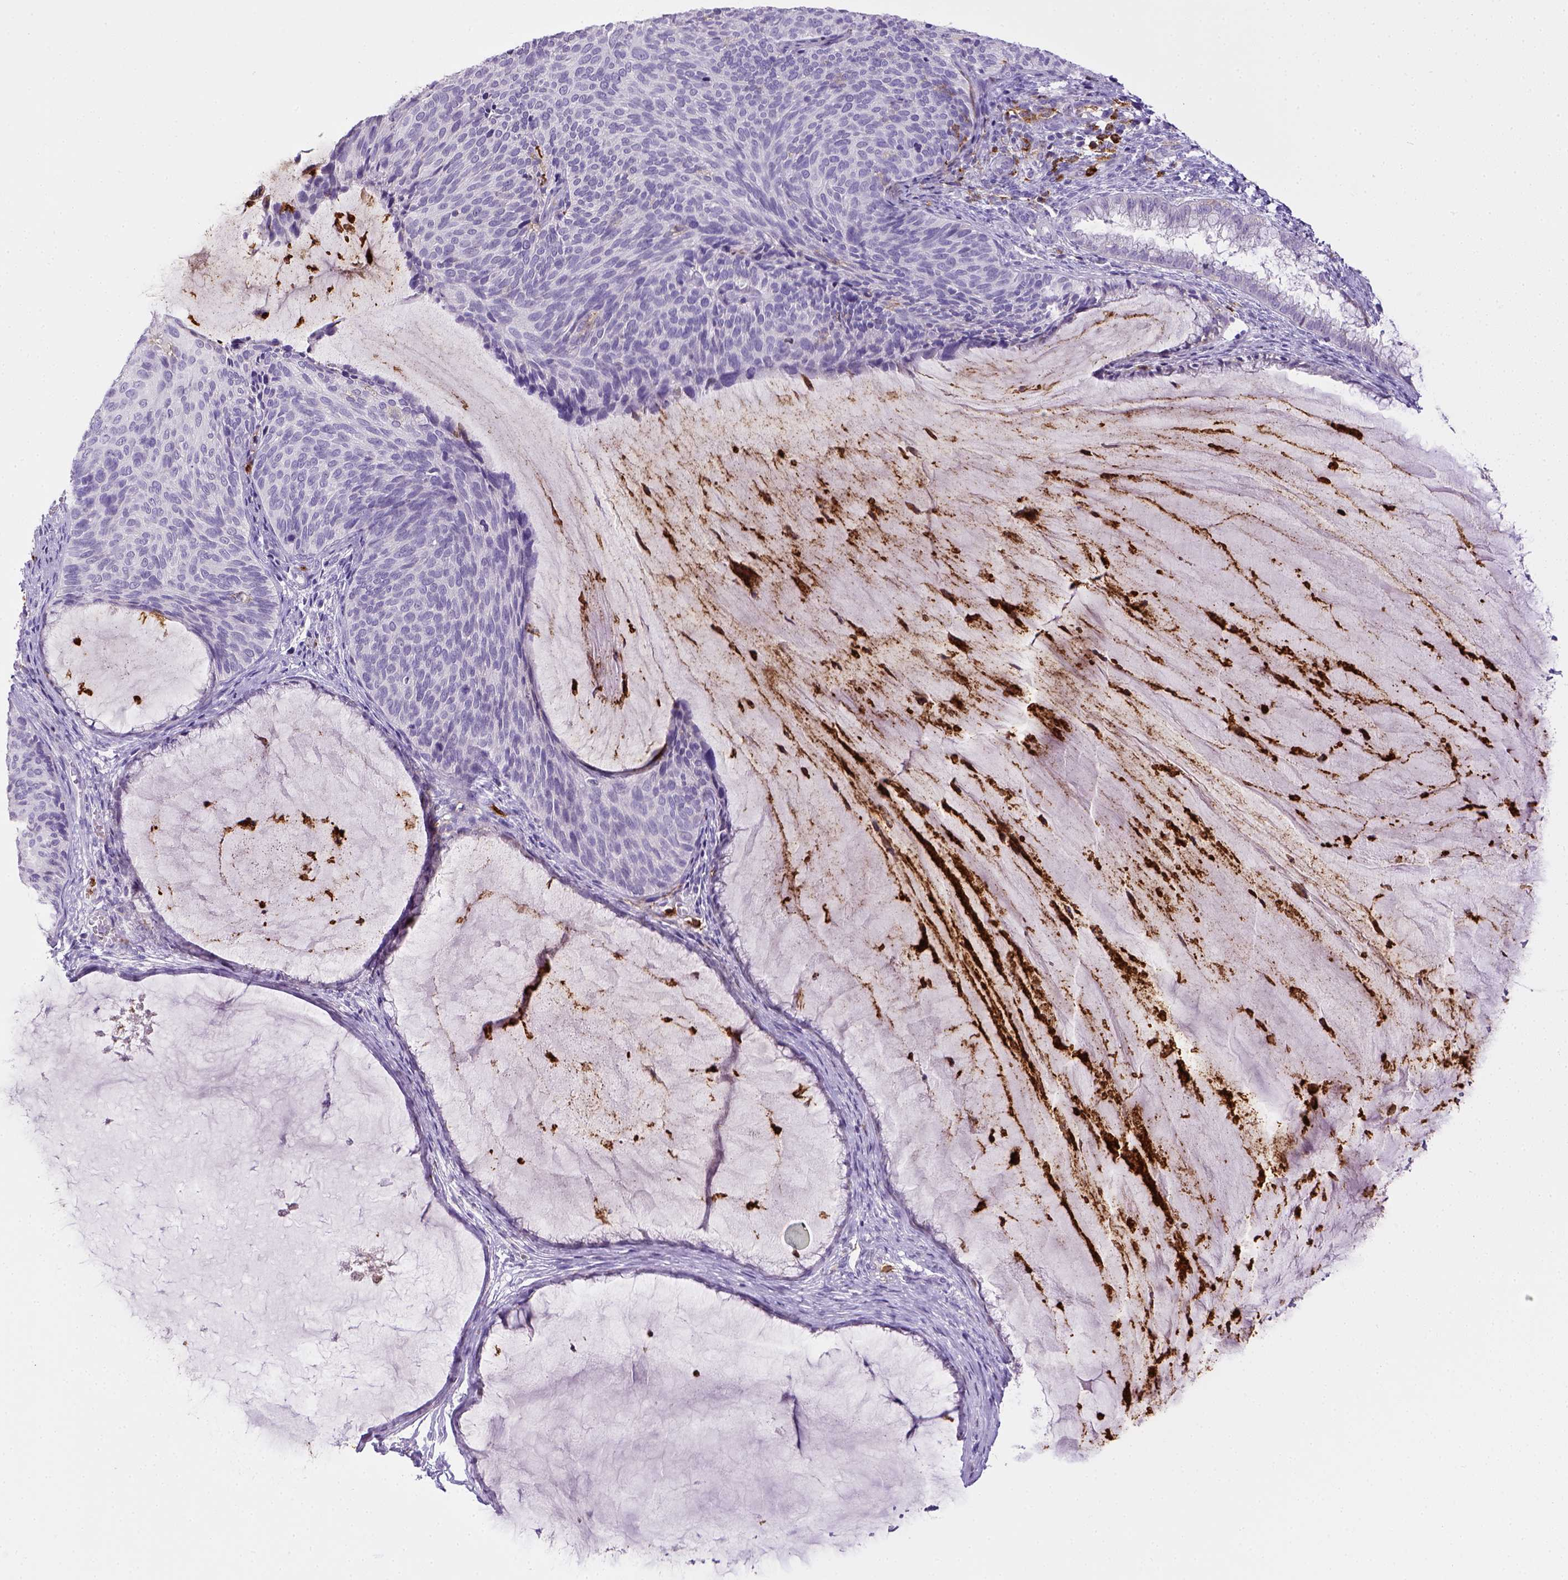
{"staining": {"intensity": "negative", "quantity": "none", "location": "none"}, "tissue": "cervical cancer", "cell_type": "Tumor cells", "image_type": "cancer", "snomed": [{"axis": "morphology", "description": "Squamous cell carcinoma, NOS"}, {"axis": "topography", "description": "Cervix"}], "caption": "Immunohistochemistry of human cervical cancer (squamous cell carcinoma) shows no staining in tumor cells. (DAB immunohistochemistry (IHC) visualized using brightfield microscopy, high magnification).", "gene": "ITGAM", "patient": {"sex": "female", "age": 36}}